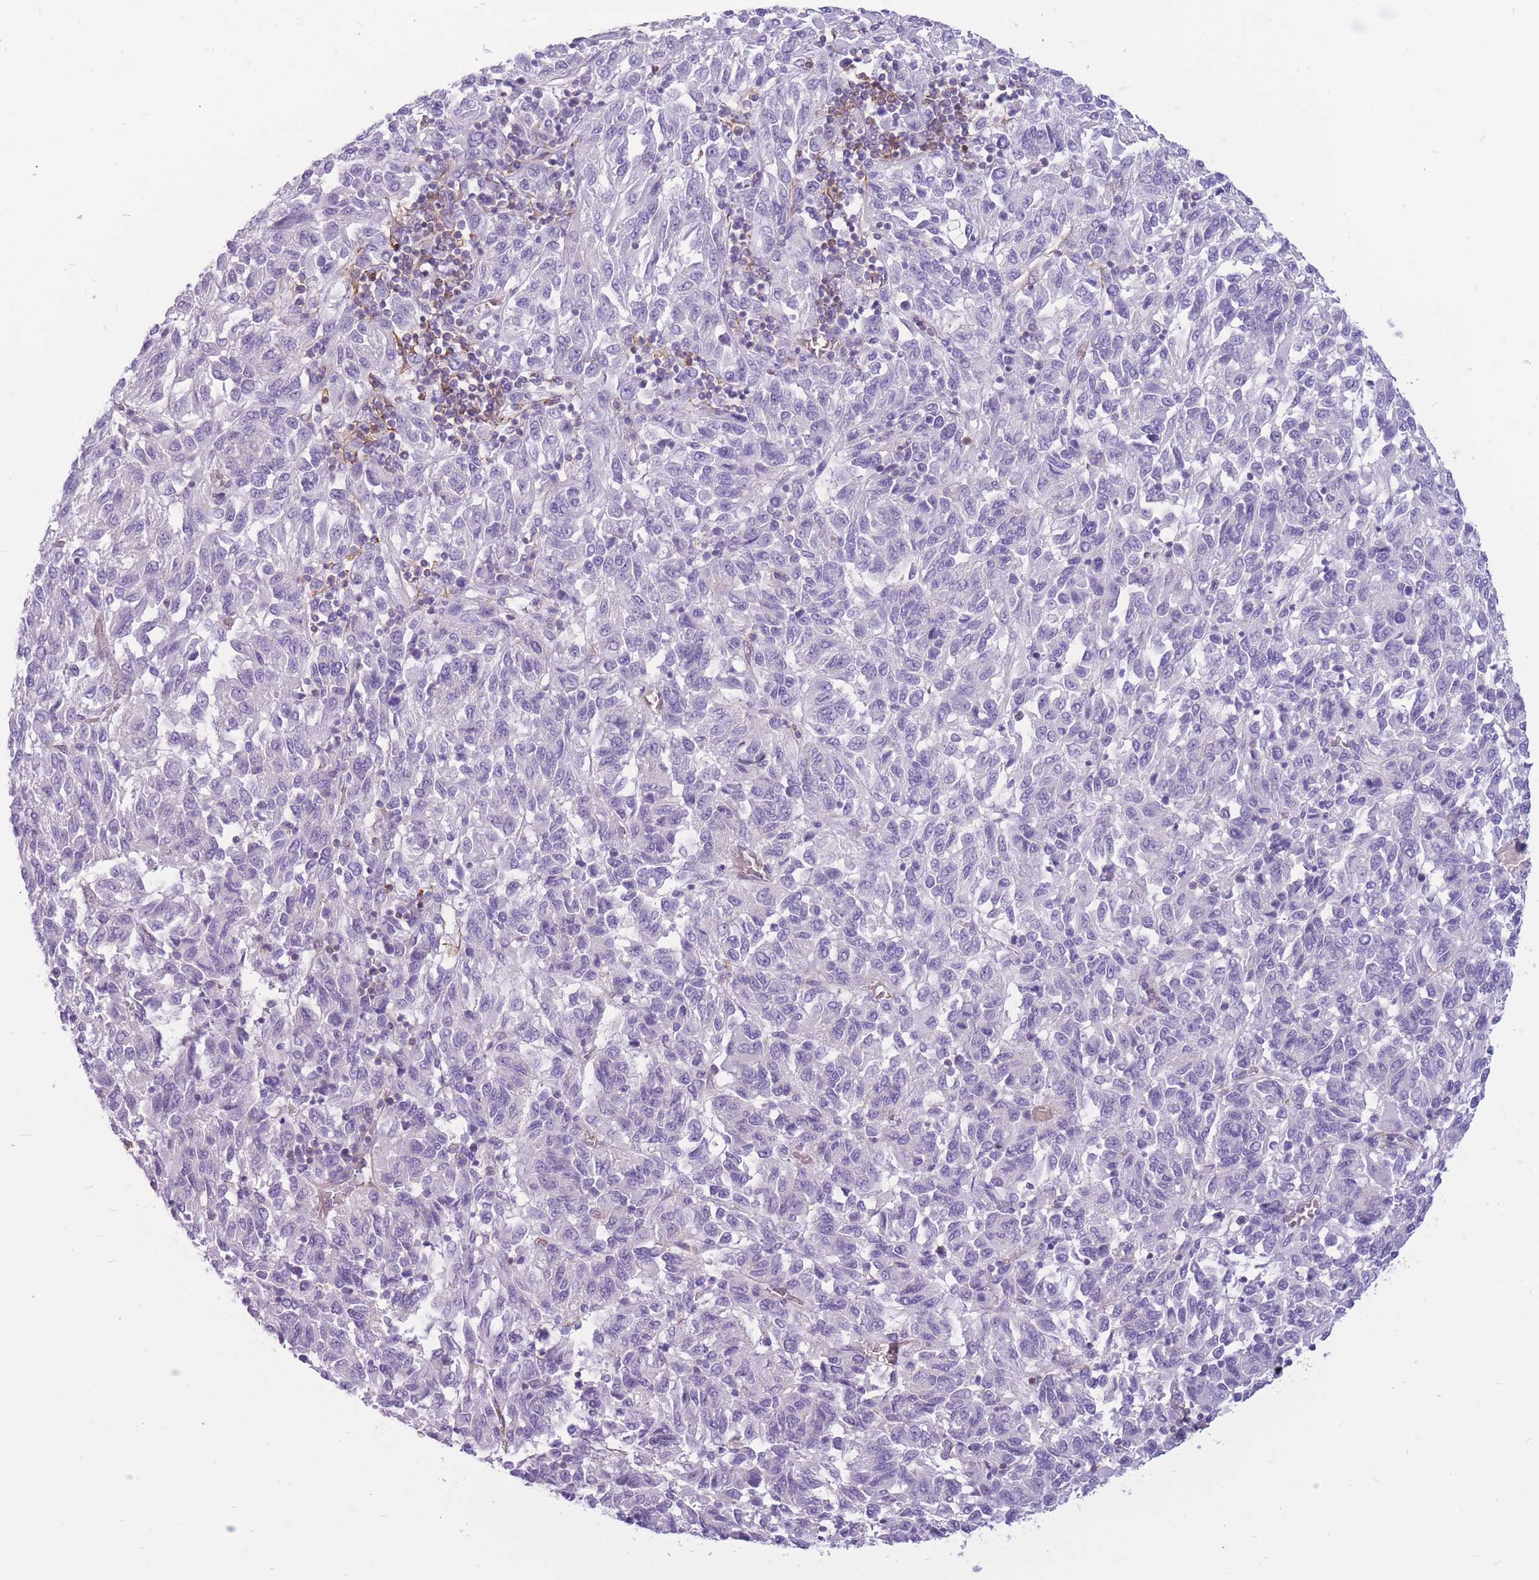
{"staining": {"intensity": "negative", "quantity": "none", "location": "none"}, "tissue": "melanoma", "cell_type": "Tumor cells", "image_type": "cancer", "snomed": [{"axis": "morphology", "description": "Malignant melanoma, Metastatic site"}, {"axis": "topography", "description": "Lung"}], "caption": "Micrograph shows no significant protein staining in tumor cells of malignant melanoma (metastatic site). (DAB IHC visualized using brightfield microscopy, high magnification).", "gene": "ADD2", "patient": {"sex": "male", "age": 64}}